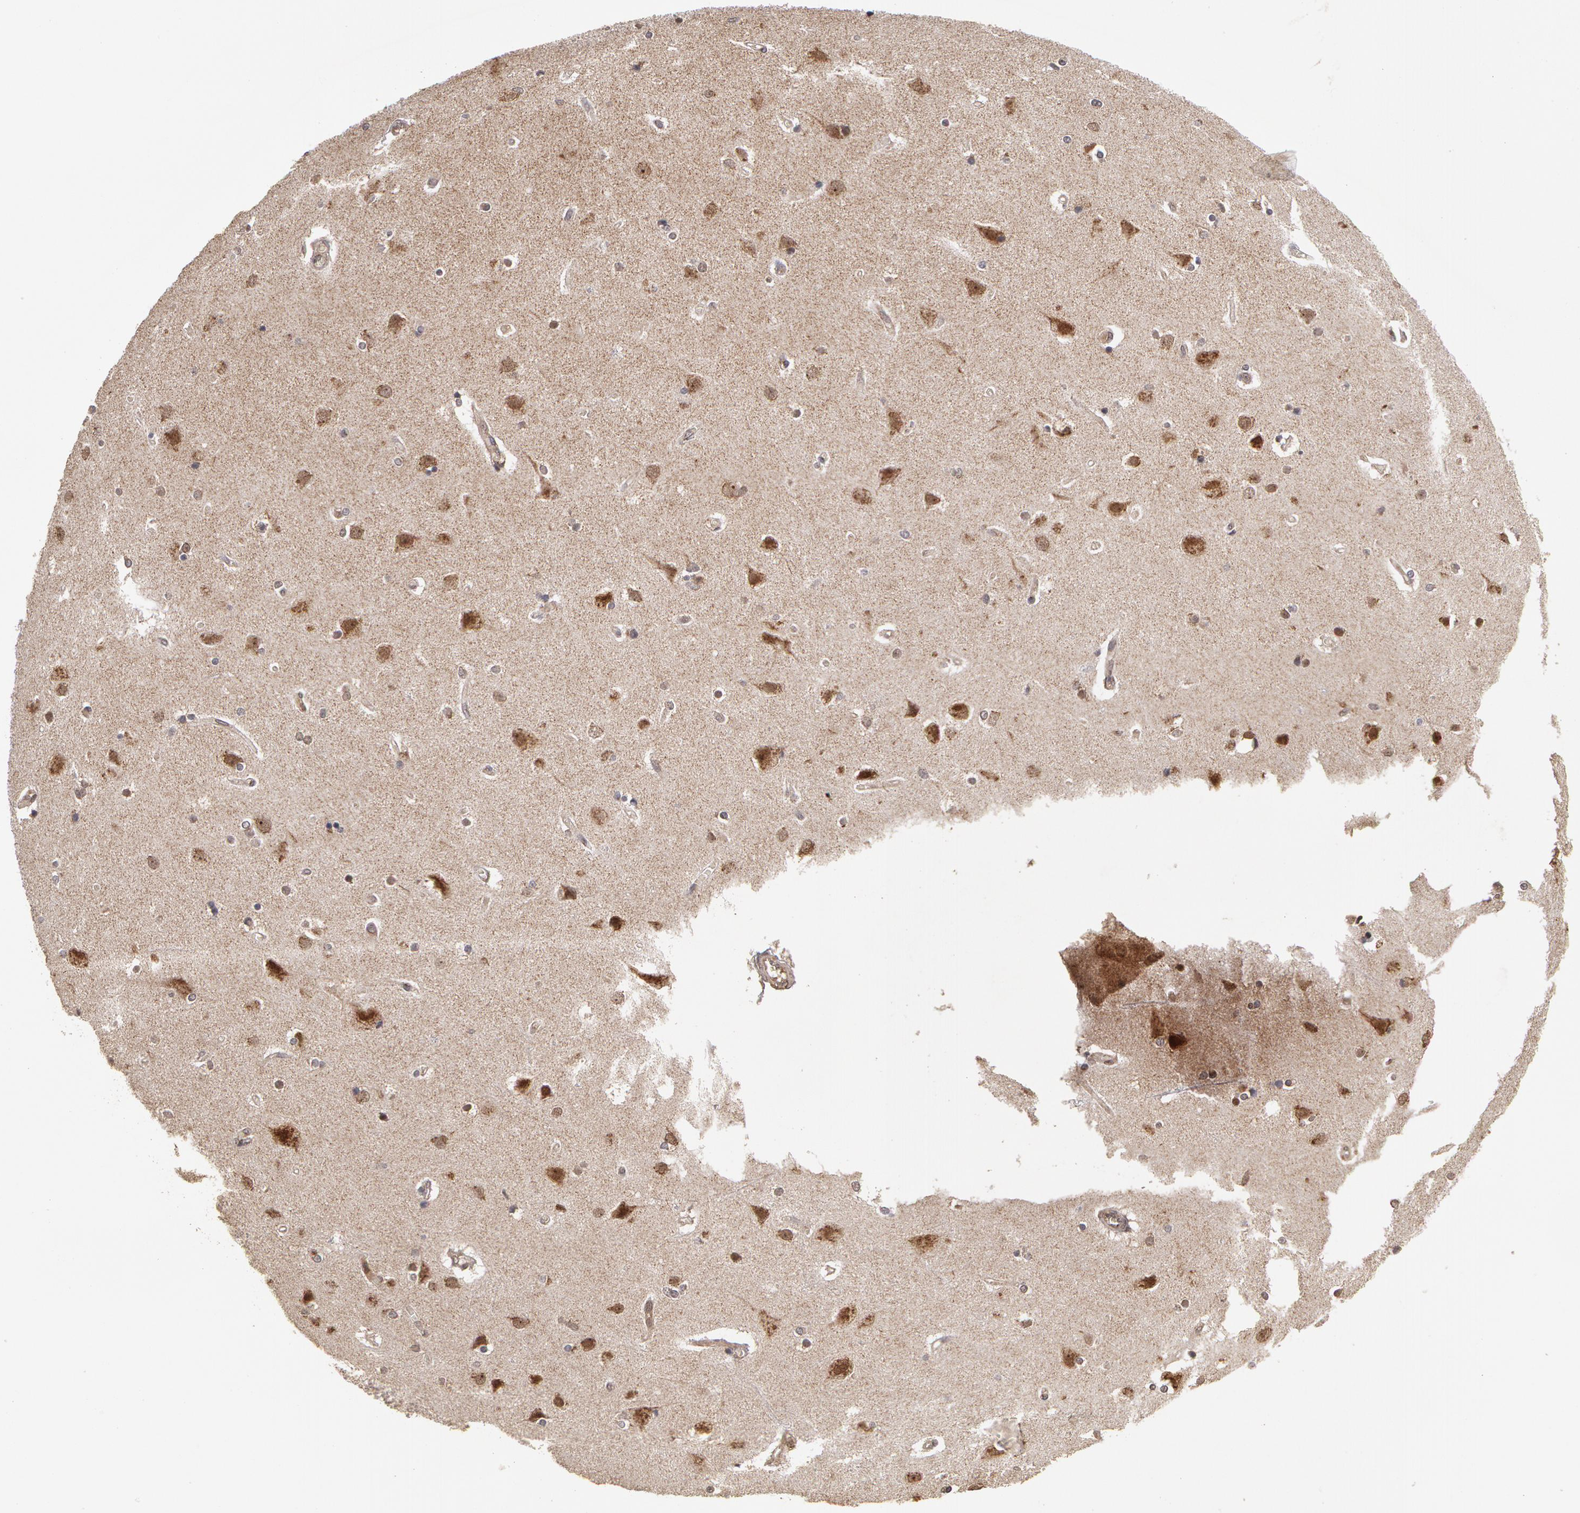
{"staining": {"intensity": "weak", "quantity": "25%-75%", "location": "nuclear"}, "tissue": "cerebral cortex", "cell_type": "Endothelial cells", "image_type": "normal", "snomed": [{"axis": "morphology", "description": "Normal tissue, NOS"}, {"axis": "topography", "description": "Cerebral cortex"}], "caption": "High-magnification brightfield microscopy of benign cerebral cortex stained with DAB (brown) and counterstained with hematoxylin (blue). endothelial cells exhibit weak nuclear expression is identified in about25%-75% of cells.", "gene": "STX5", "patient": {"sex": "female", "age": 54}}